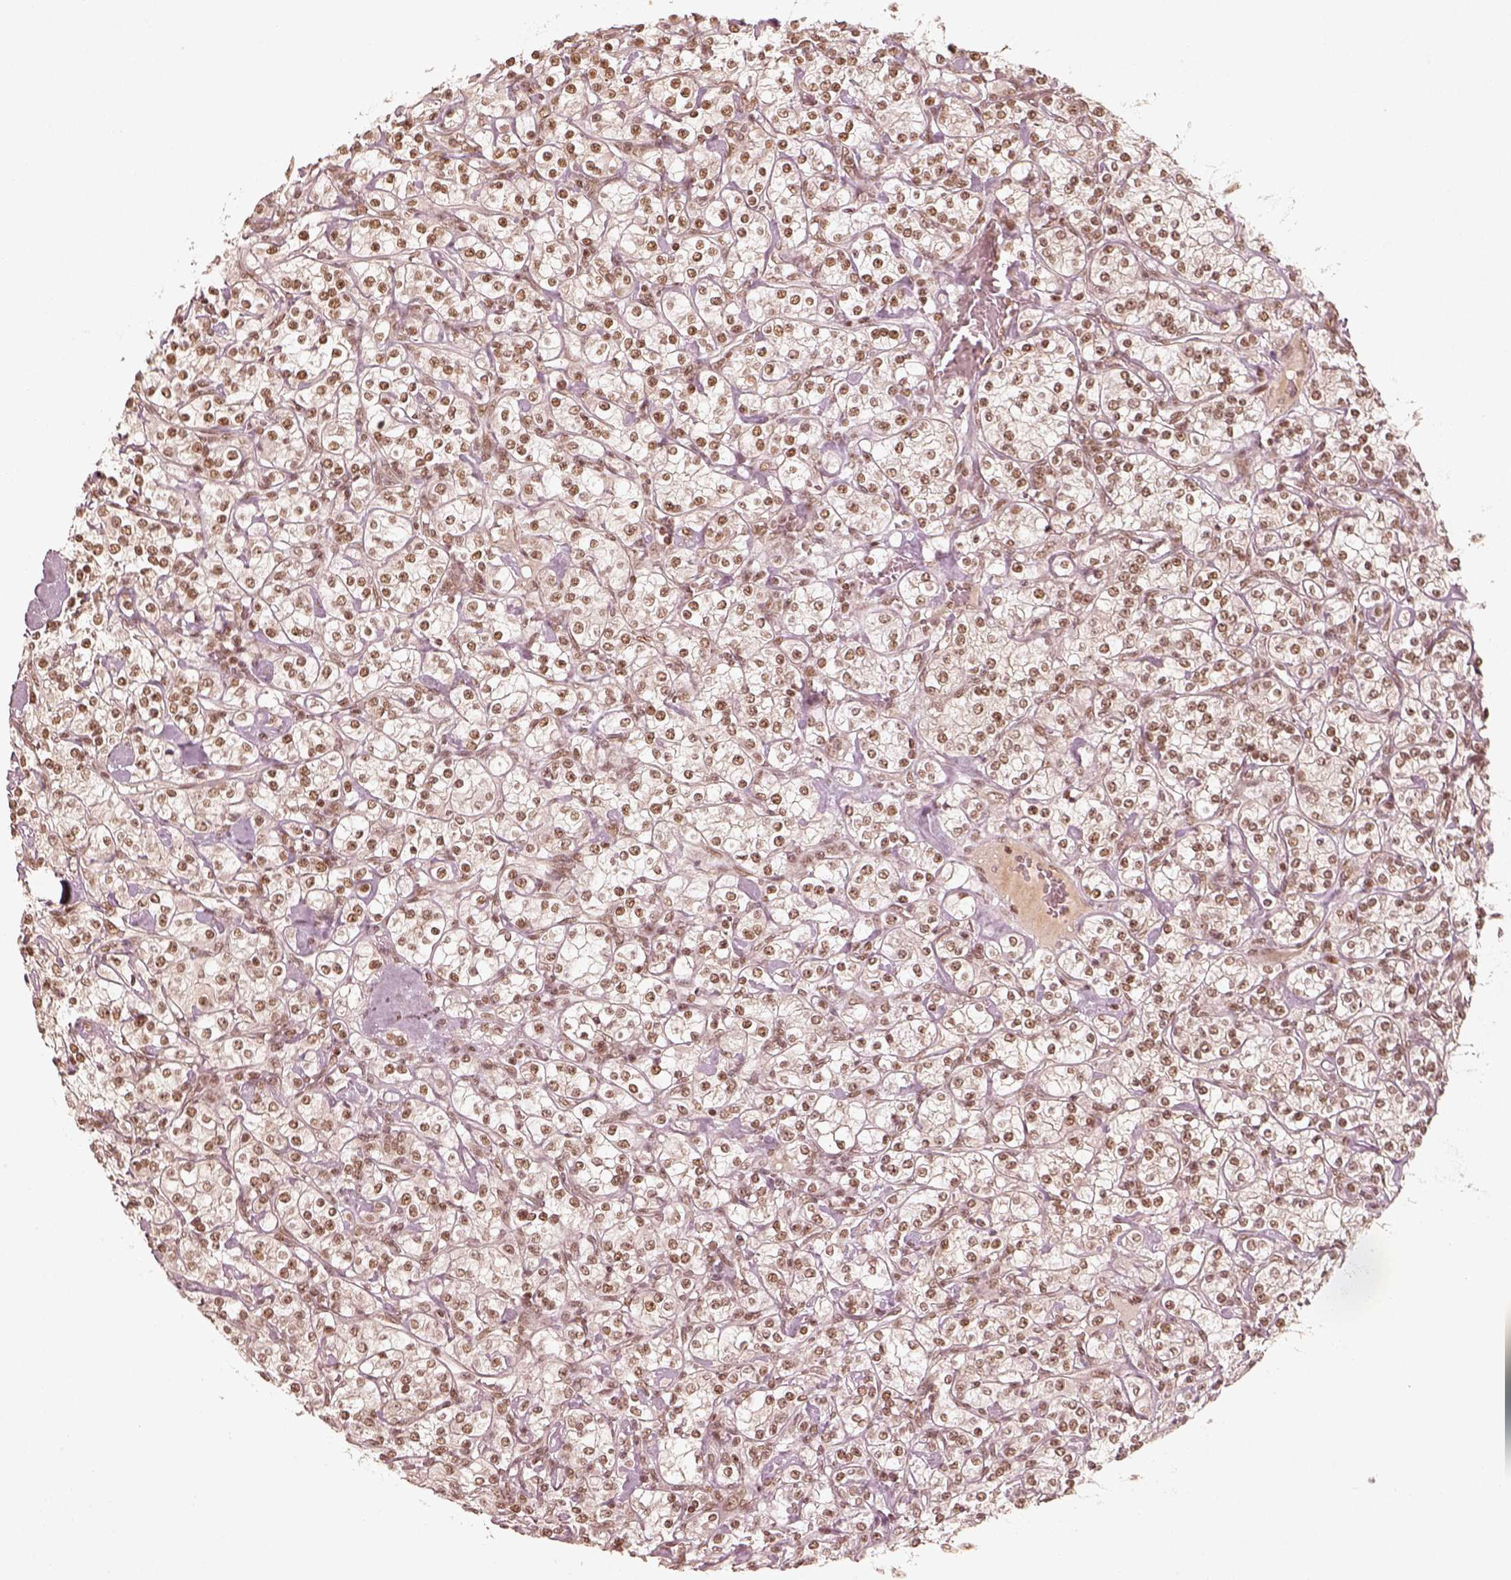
{"staining": {"intensity": "strong", "quantity": ">75%", "location": "nuclear"}, "tissue": "renal cancer", "cell_type": "Tumor cells", "image_type": "cancer", "snomed": [{"axis": "morphology", "description": "Adenocarcinoma, NOS"}, {"axis": "topography", "description": "Kidney"}], "caption": "Human renal adenocarcinoma stained with a brown dye demonstrates strong nuclear positive staining in about >75% of tumor cells.", "gene": "GMEB2", "patient": {"sex": "male", "age": 77}}